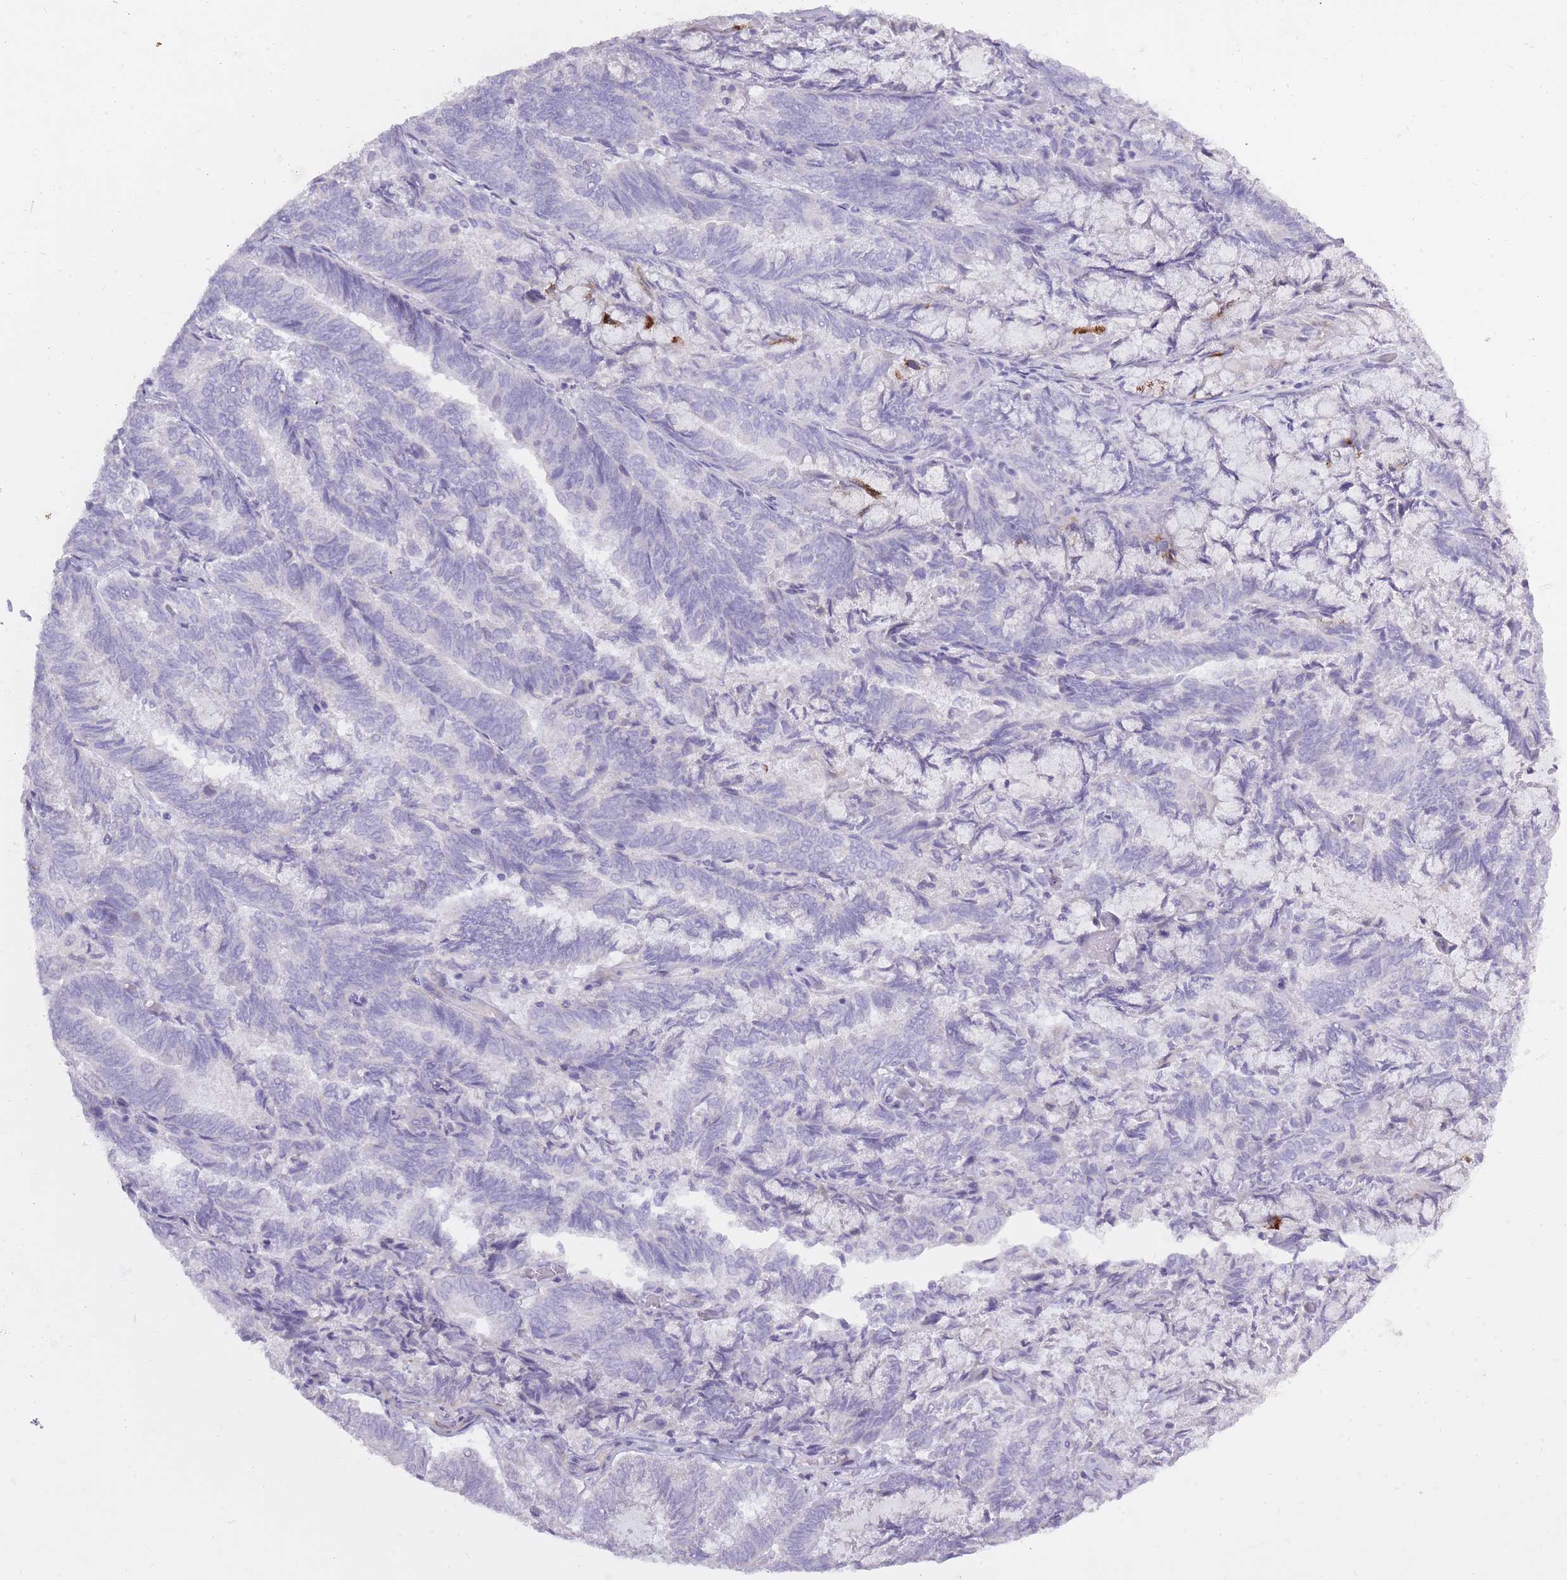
{"staining": {"intensity": "negative", "quantity": "none", "location": "none"}, "tissue": "endometrial cancer", "cell_type": "Tumor cells", "image_type": "cancer", "snomed": [{"axis": "morphology", "description": "Adenocarcinoma, NOS"}, {"axis": "topography", "description": "Endometrium"}], "caption": "Immunohistochemistry (IHC) of human endometrial cancer demonstrates no positivity in tumor cells. The staining was performed using DAB to visualize the protein expression in brown, while the nuclei were stained in blue with hematoxylin (Magnification: 20x).", "gene": "BDKRB2", "patient": {"sex": "female", "age": 80}}